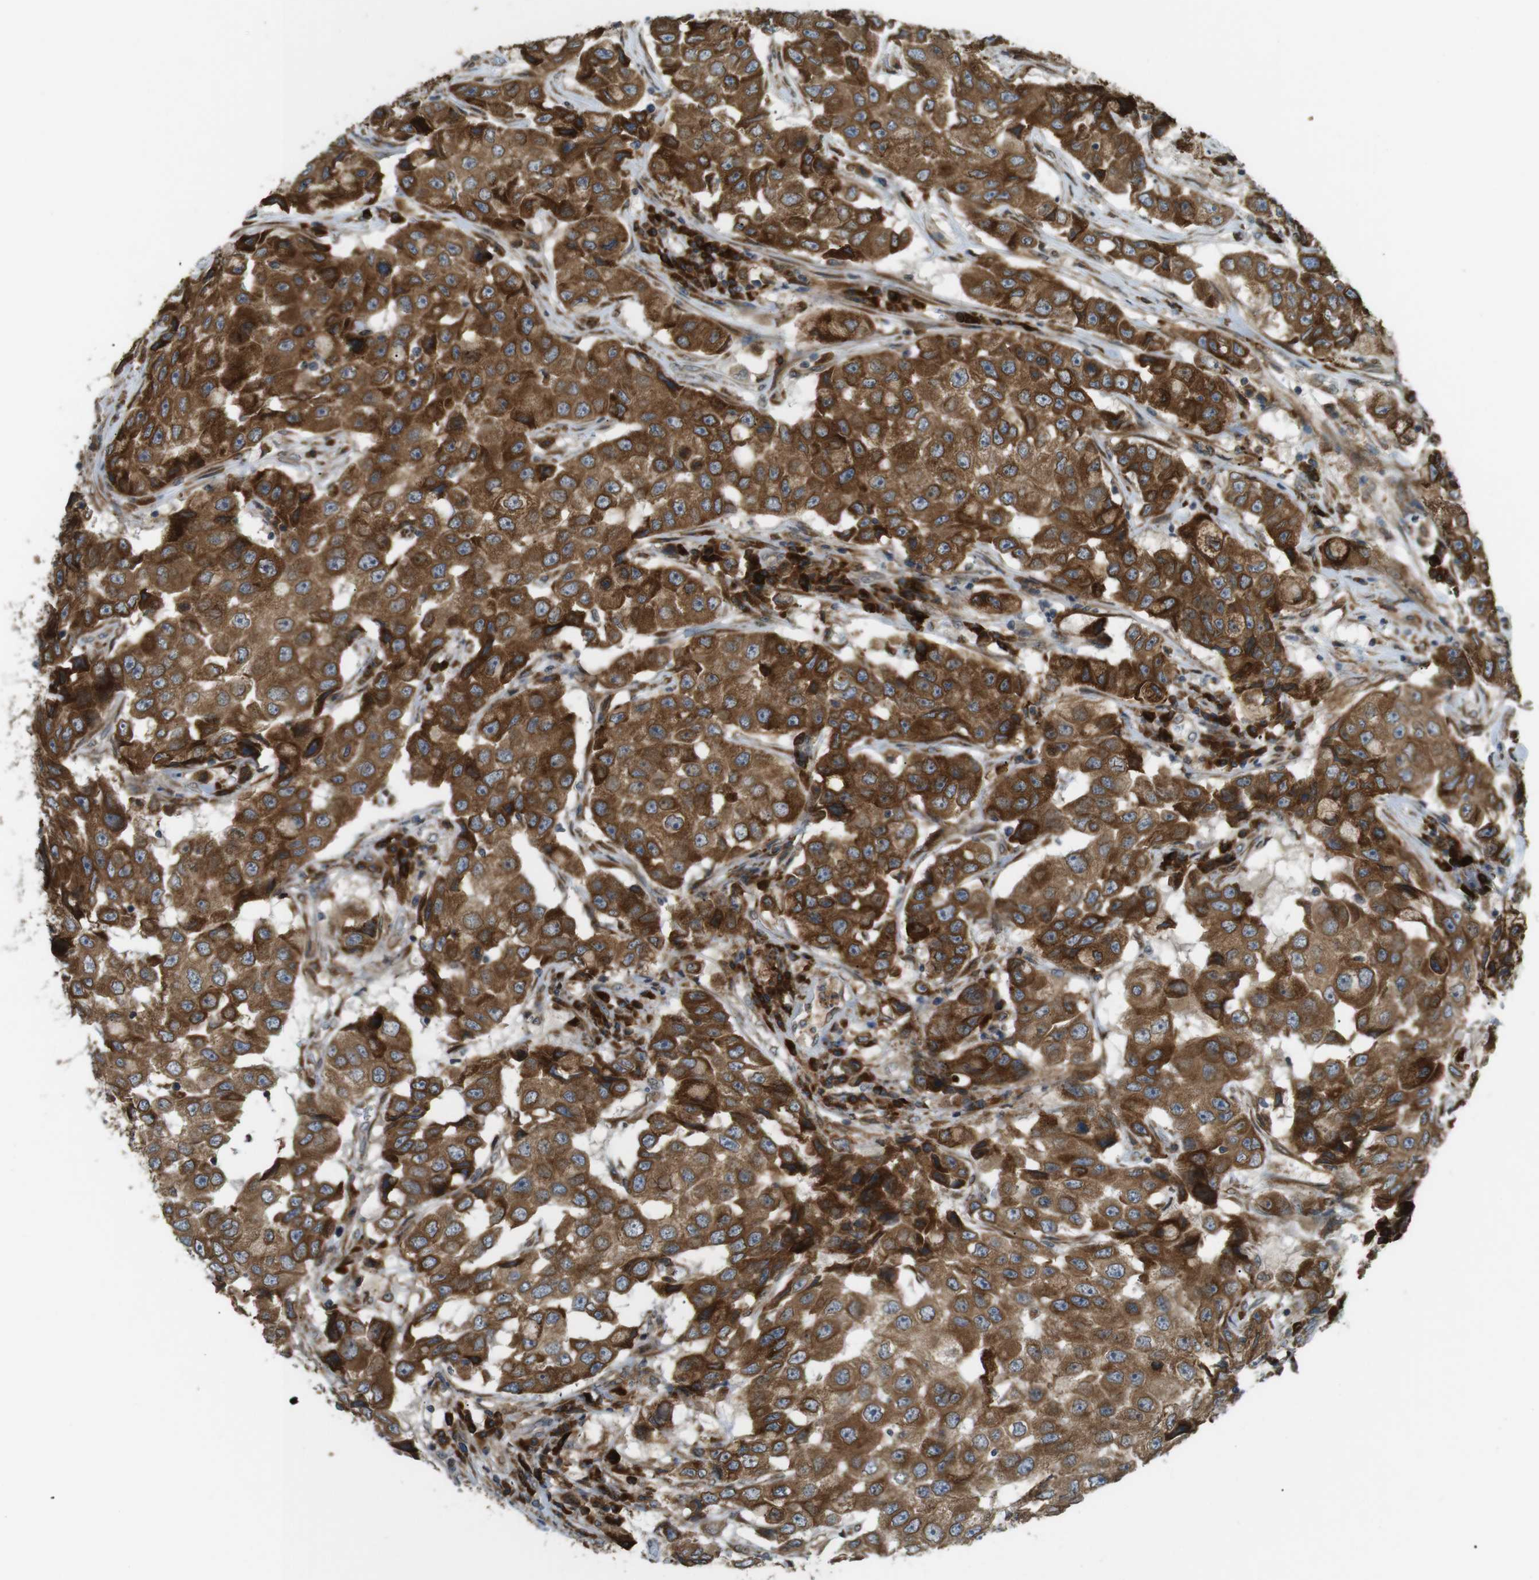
{"staining": {"intensity": "strong", "quantity": ">75%", "location": "cytoplasmic/membranous"}, "tissue": "breast cancer", "cell_type": "Tumor cells", "image_type": "cancer", "snomed": [{"axis": "morphology", "description": "Duct carcinoma"}, {"axis": "topography", "description": "Breast"}], "caption": "Intraductal carcinoma (breast) stained for a protein shows strong cytoplasmic/membranous positivity in tumor cells.", "gene": "TMED4", "patient": {"sex": "female", "age": 27}}